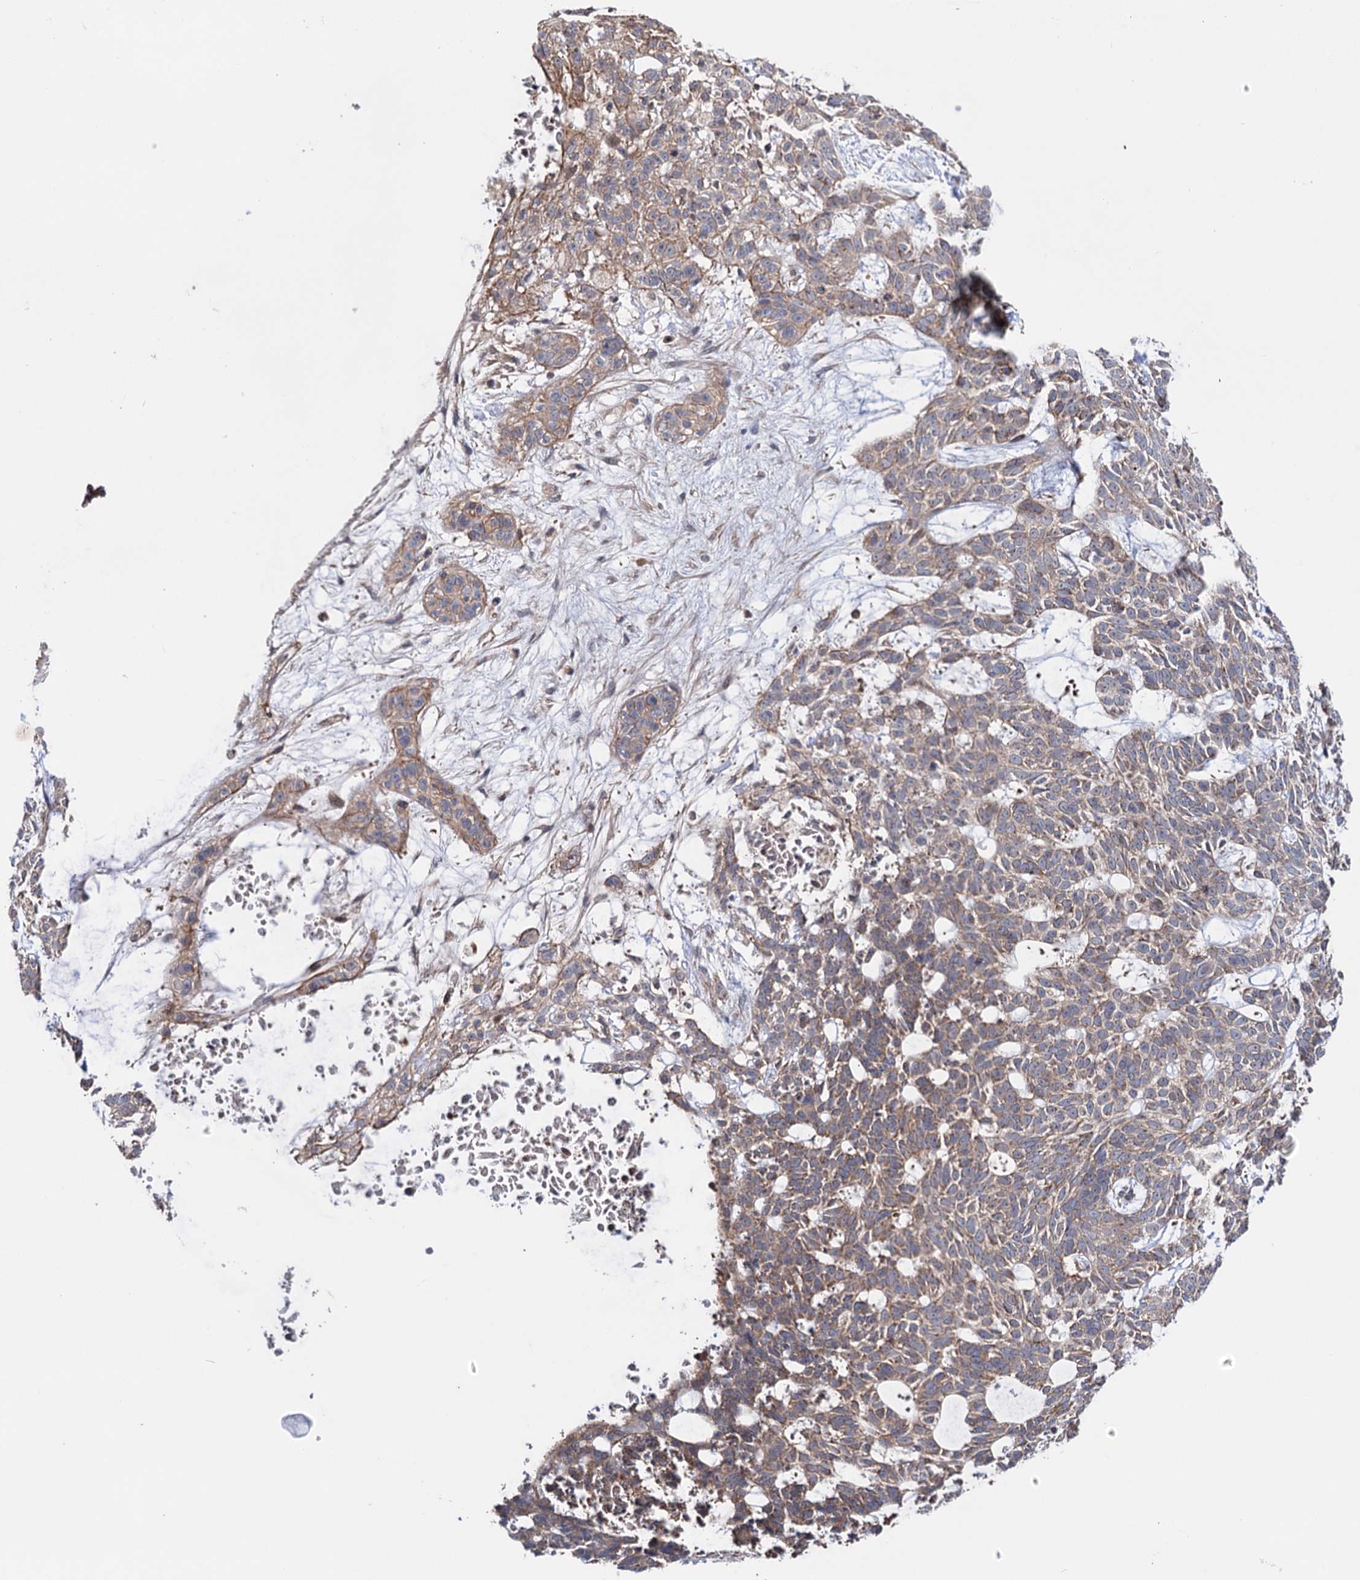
{"staining": {"intensity": "moderate", "quantity": "<25%", "location": "cytoplasmic/membranous"}, "tissue": "skin cancer", "cell_type": "Tumor cells", "image_type": "cancer", "snomed": [{"axis": "morphology", "description": "Basal cell carcinoma"}, {"axis": "topography", "description": "Skin"}], "caption": "A photomicrograph of skin cancer stained for a protein shows moderate cytoplasmic/membranous brown staining in tumor cells.", "gene": "SUCLA2", "patient": {"sex": "male", "age": 75}}